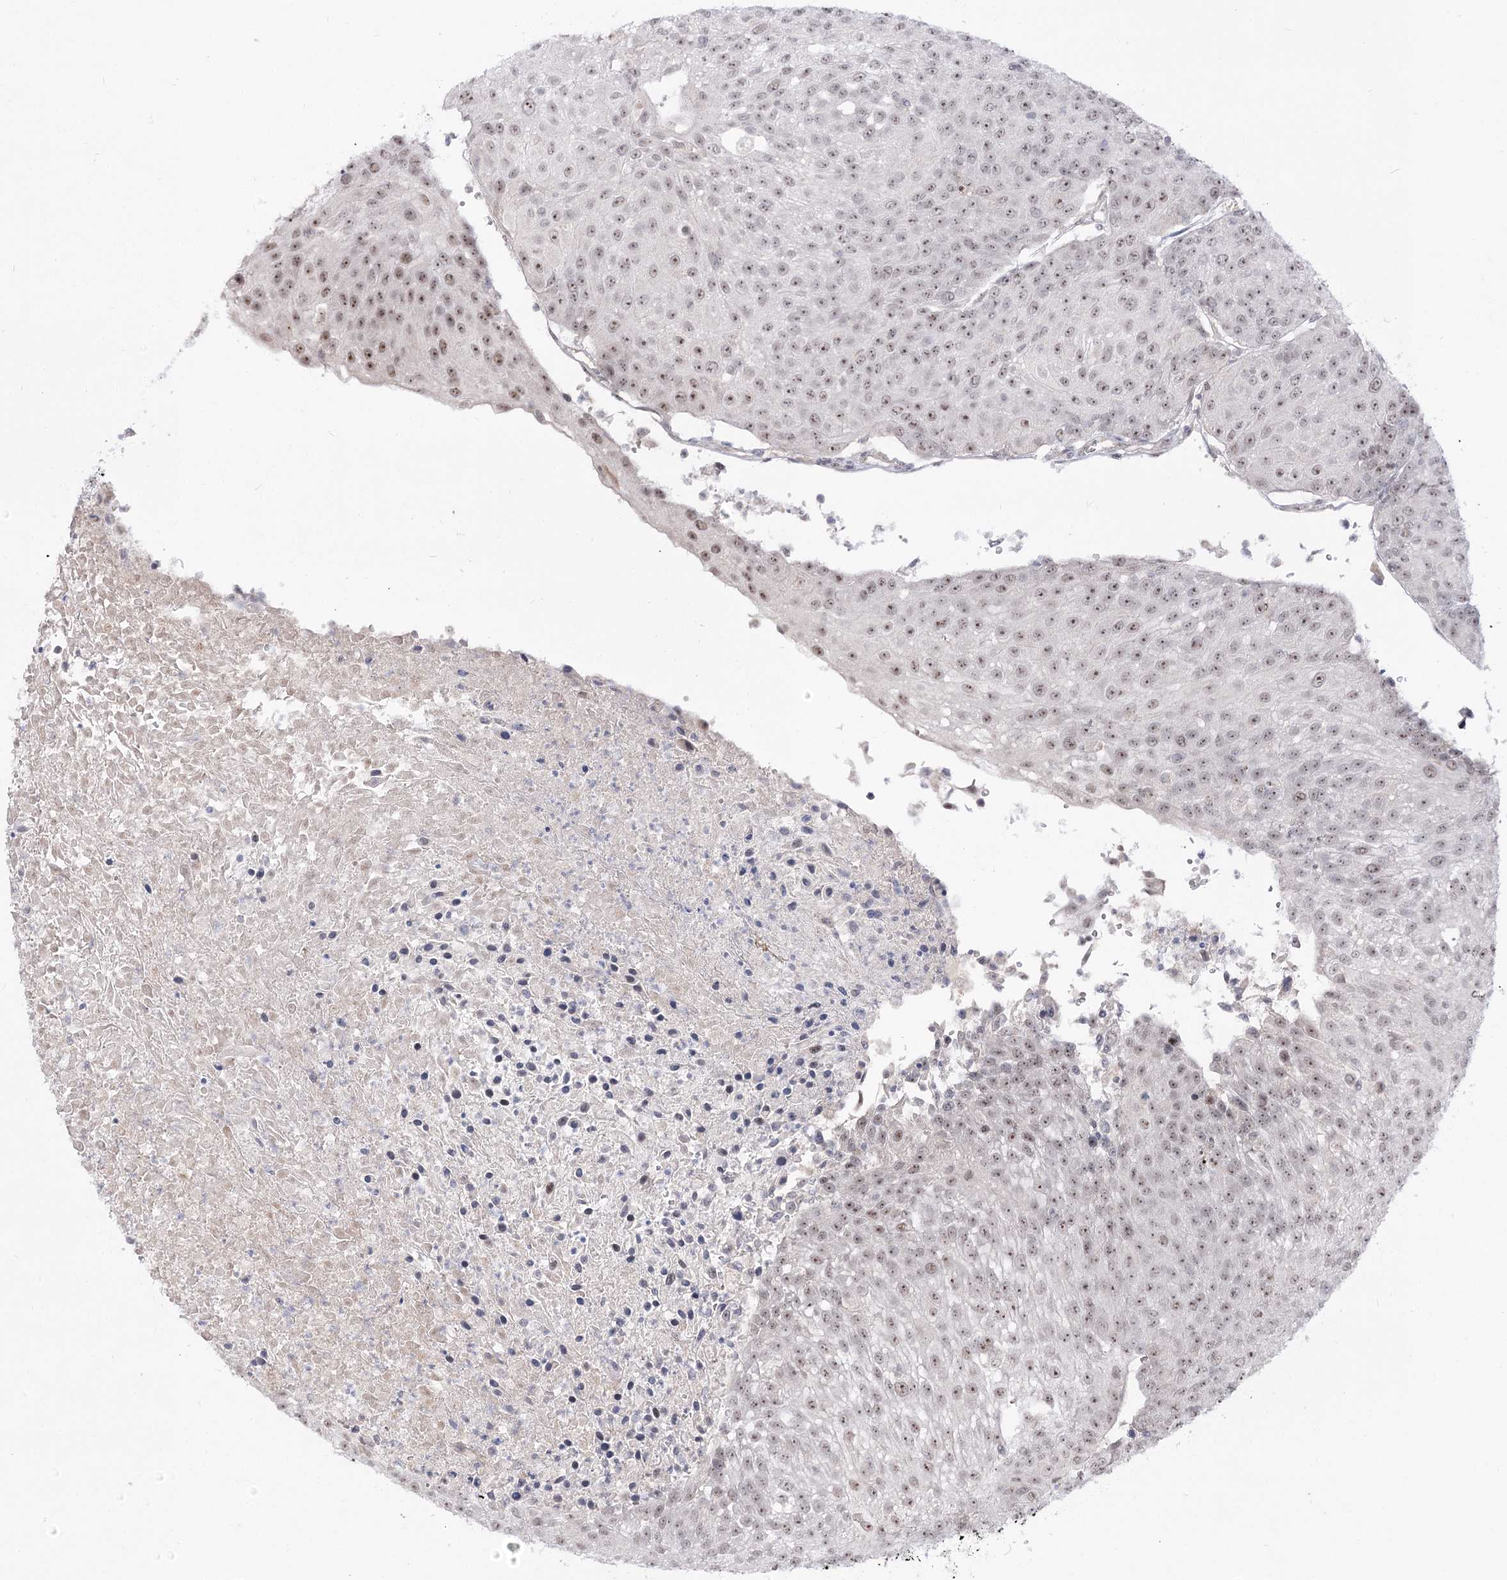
{"staining": {"intensity": "weak", "quantity": ">75%", "location": "nuclear"}, "tissue": "urothelial cancer", "cell_type": "Tumor cells", "image_type": "cancer", "snomed": [{"axis": "morphology", "description": "Urothelial carcinoma, High grade"}, {"axis": "topography", "description": "Urinary bladder"}], "caption": "There is low levels of weak nuclear staining in tumor cells of urothelial cancer, as demonstrated by immunohistochemical staining (brown color).", "gene": "RRP9", "patient": {"sex": "female", "age": 85}}